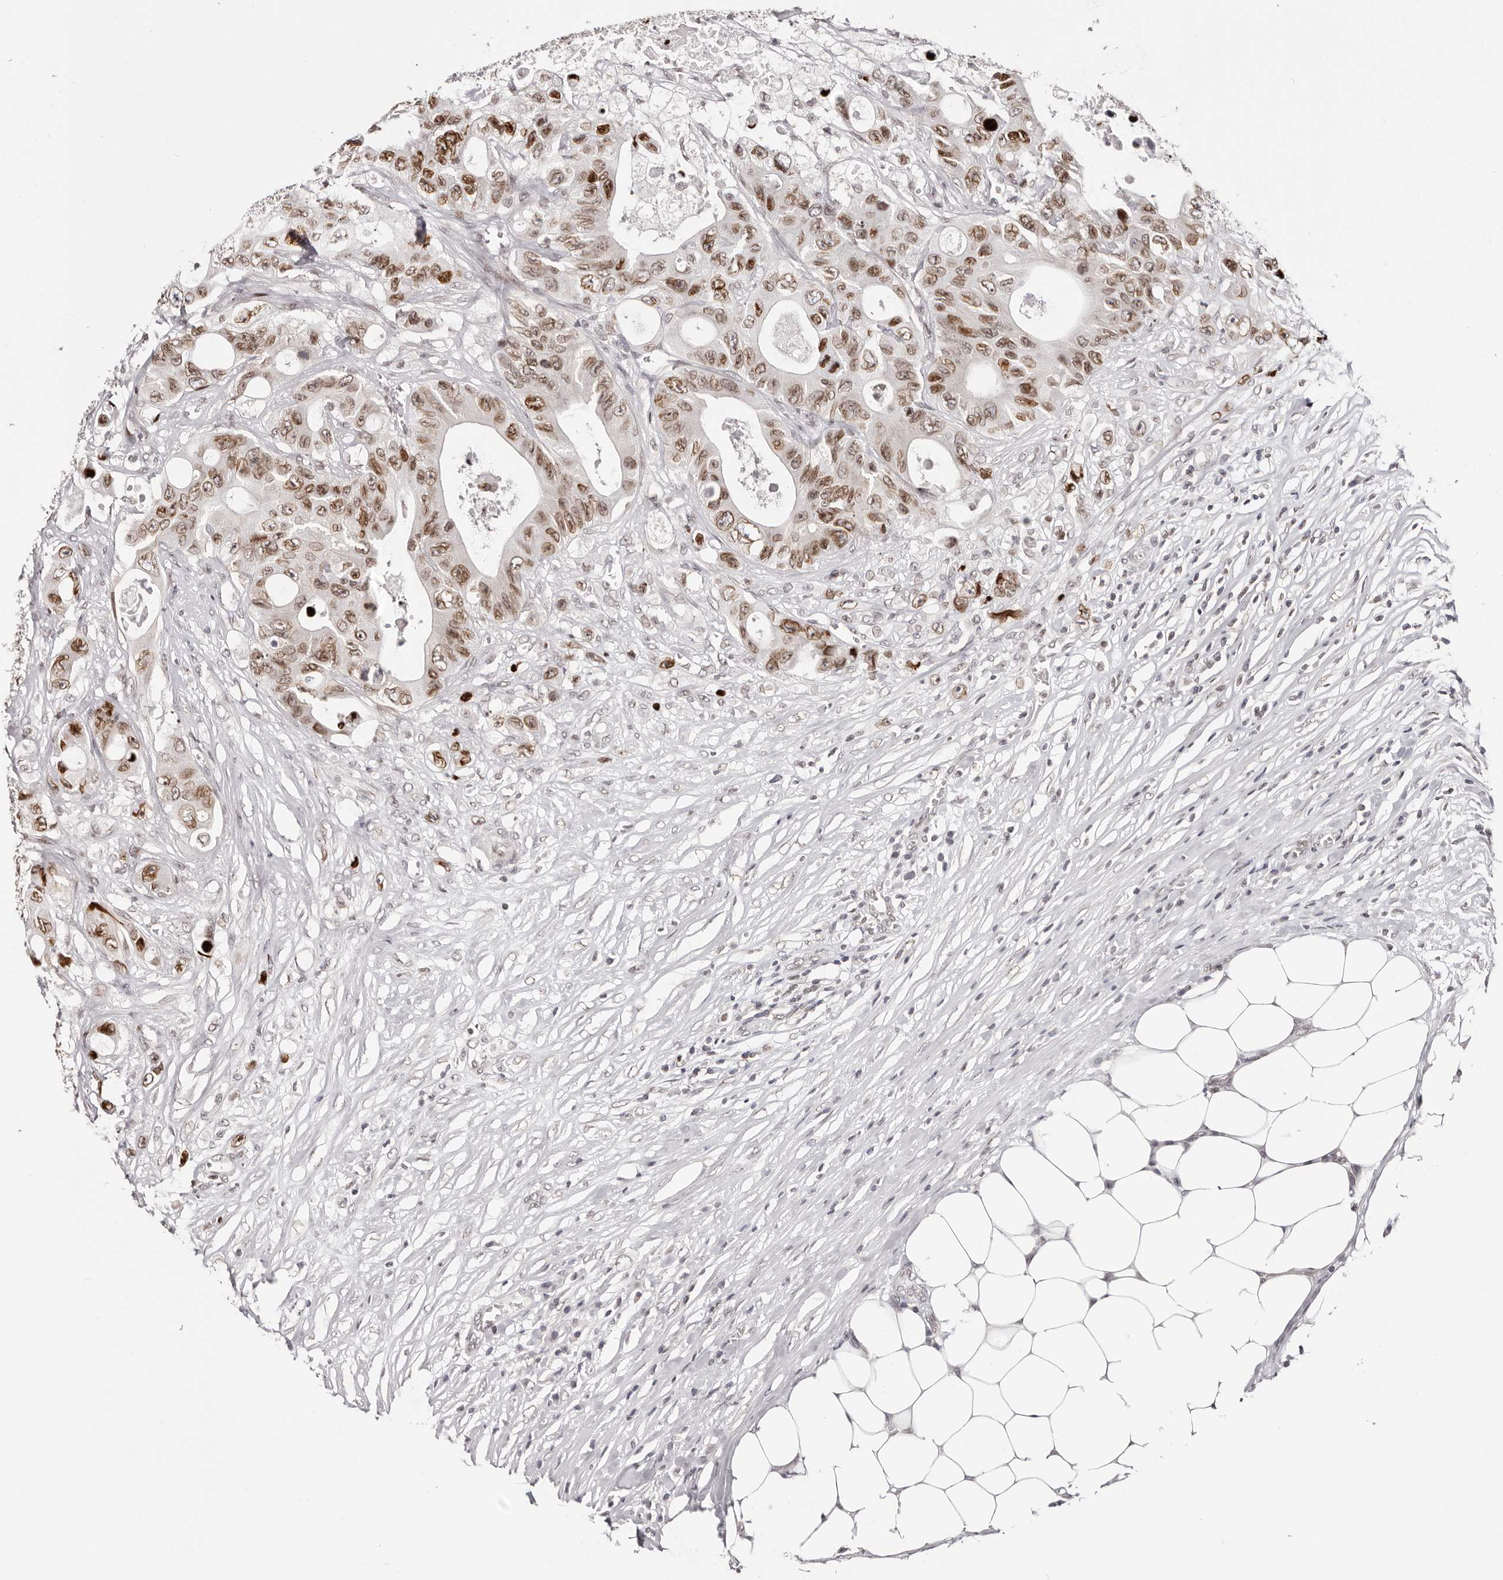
{"staining": {"intensity": "weak", "quantity": "25%-75%", "location": "nuclear"}, "tissue": "colorectal cancer", "cell_type": "Tumor cells", "image_type": "cancer", "snomed": [{"axis": "morphology", "description": "Adenocarcinoma, NOS"}, {"axis": "topography", "description": "Colon"}], "caption": "High-magnification brightfield microscopy of colorectal cancer stained with DAB (3,3'-diaminobenzidine) (brown) and counterstained with hematoxylin (blue). tumor cells exhibit weak nuclear expression is present in about25%-75% of cells. The staining was performed using DAB, with brown indicating positive protein expression. Nuclei are stained blue with hematoxylin.", "gene": "NUP153", "patient": {"sex": "female", "age": 46}}